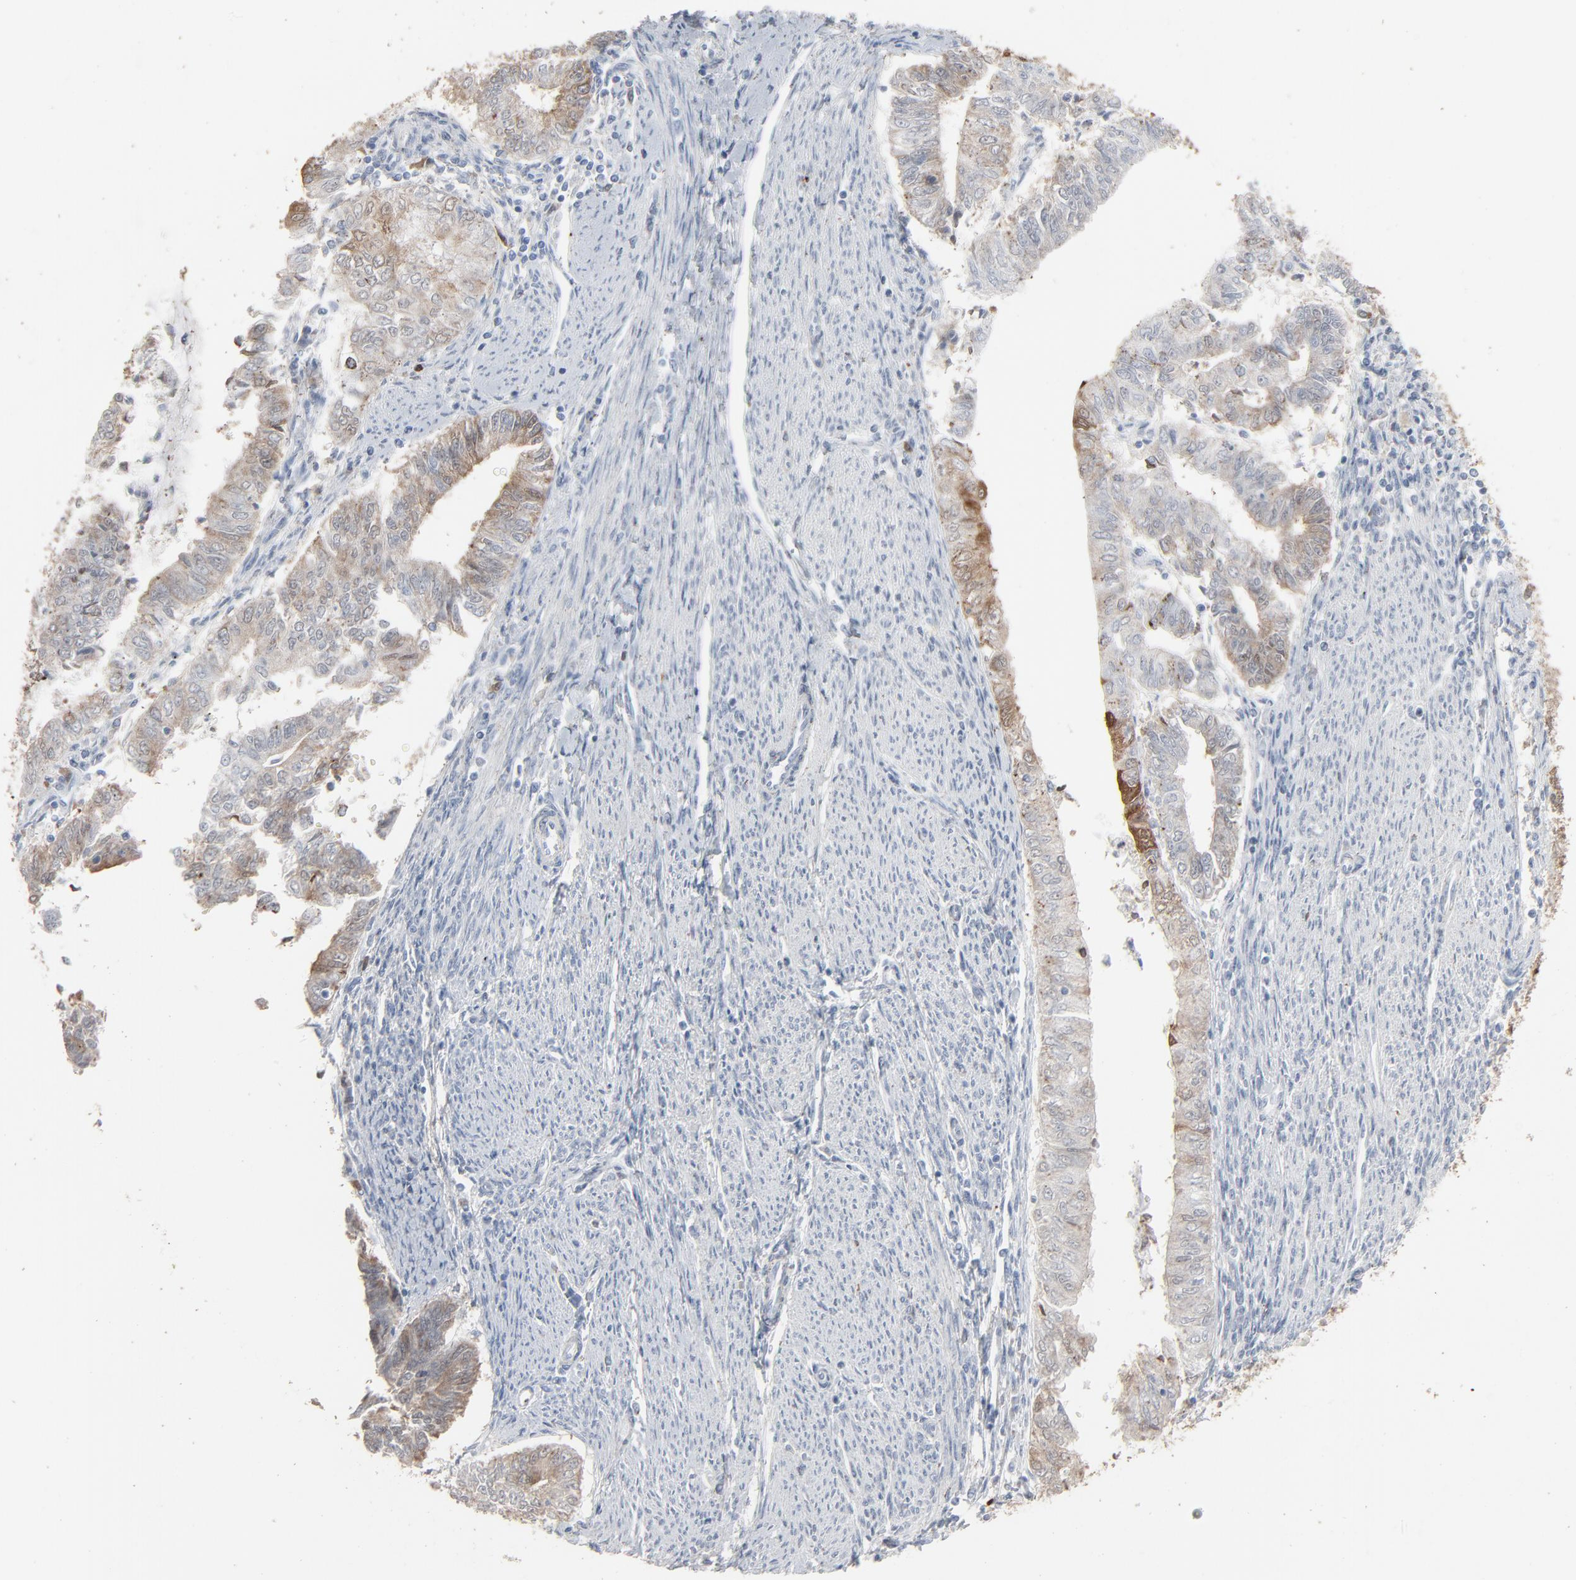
{"staining": {"intensity": "moderate", "quantity": ">75%", "location": "cytoplasmic/membranous"}, "tissue": "endometrial cancer", "cell_type": "Tumor cells", "image_type": "cancer", "snomed": [{"axis": "morphology", "description": "Adenocarcinoma, NOS"}, {"axis": "topography", "description": "Endometrium"}], "caption": "This image shows endometrial adenocarcinoma stained with immunohistochemistry (IHC) to label a protein in brown. The cytoplasmic/membranous of tumor cells show moderate positivity for the protein. Nuclei are counter-stained blue.", "gene": "PHGDH", "patient": {"sex": "female", "age": 66}}